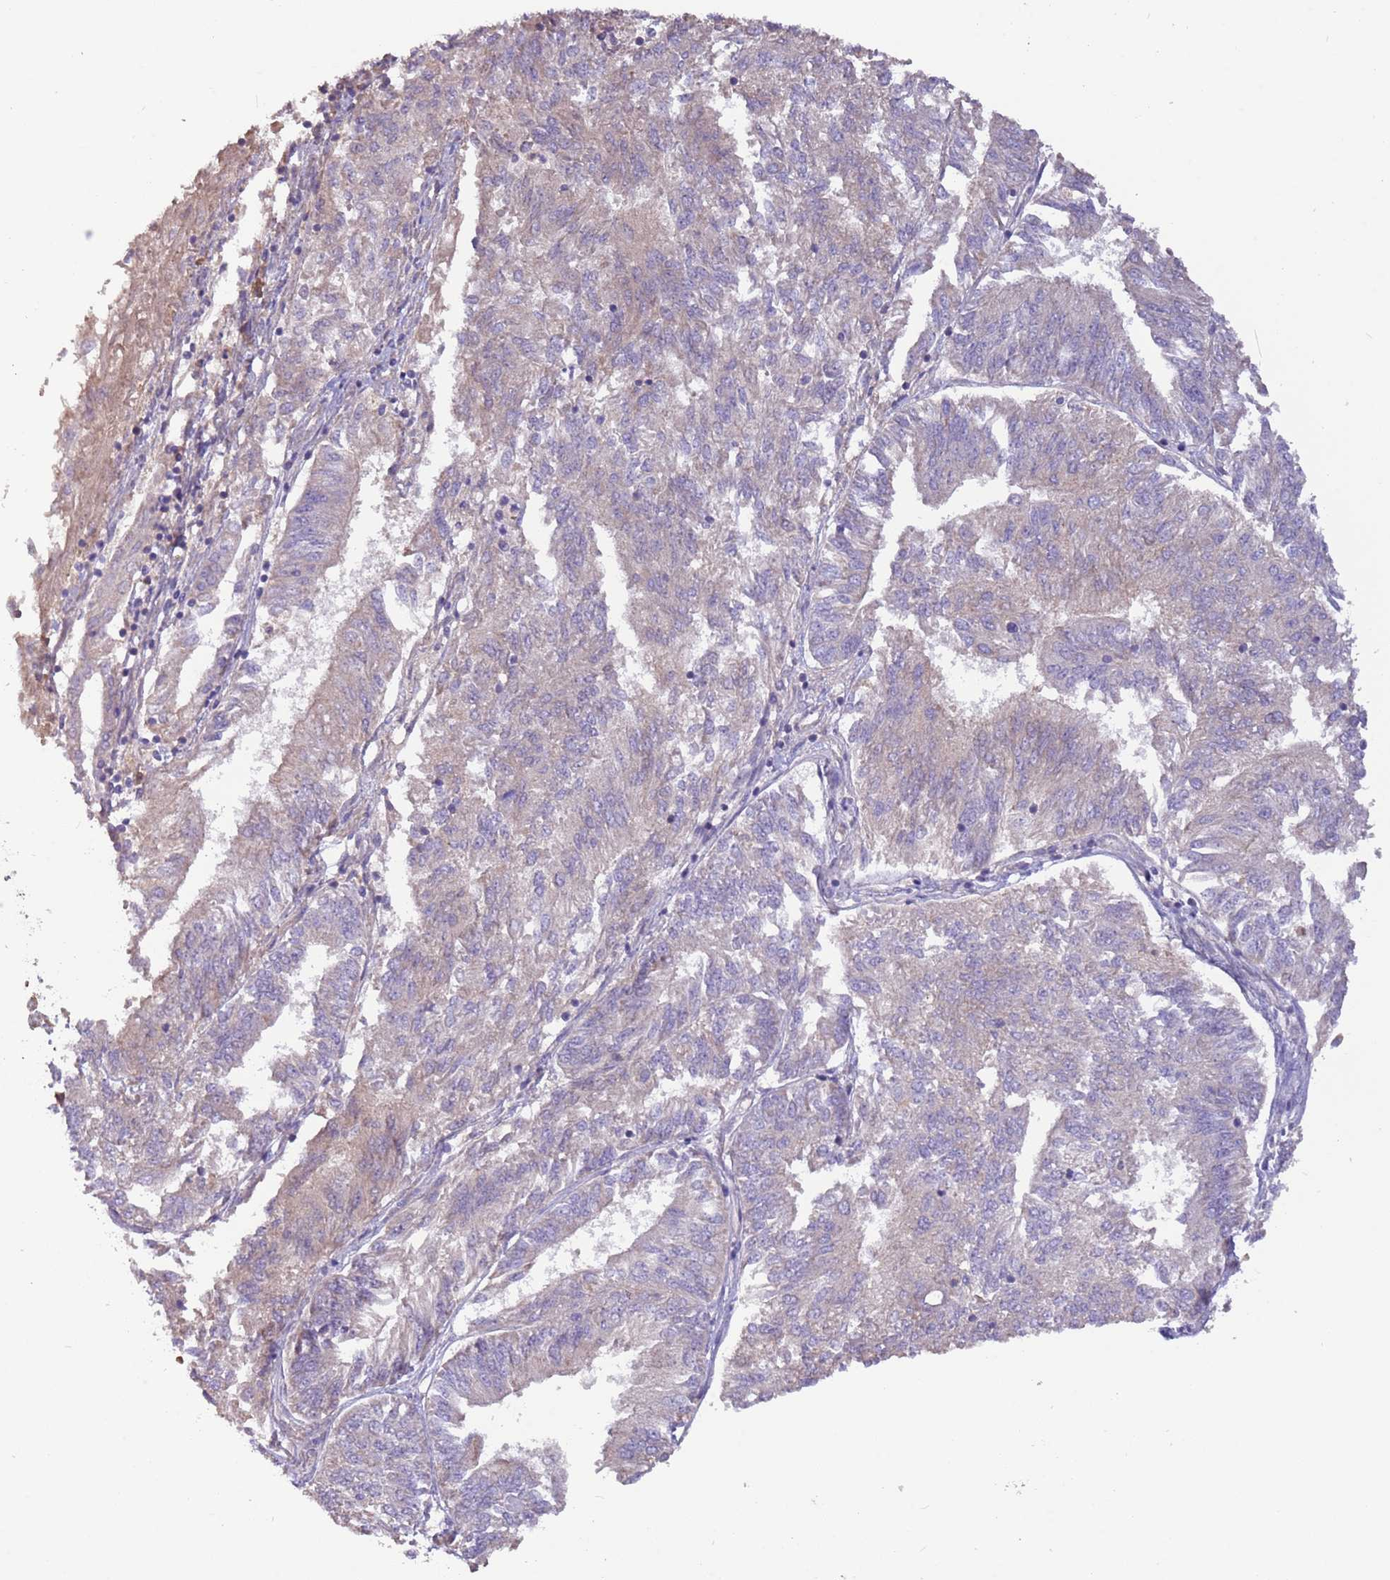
{"staining": {"intensity": "negative", "quantity": "none", "location": "none"}, "tissue": "endometrial cancer", "cell_type": "Tumor cells", "image_type": "cancer", "snomed": [{"axis": "morphology", "description": "Adenocarcinoma, NOS"}, {"axis": "topography", "description": "Endometrium"}], "caption": "This is an immunohistochemistry photomicrograph of adenocarcinoma (endometrial). There is no positivity in tumor cells.", "gene": "TRMO", "patient": {"sex": "female", "age": 58}}